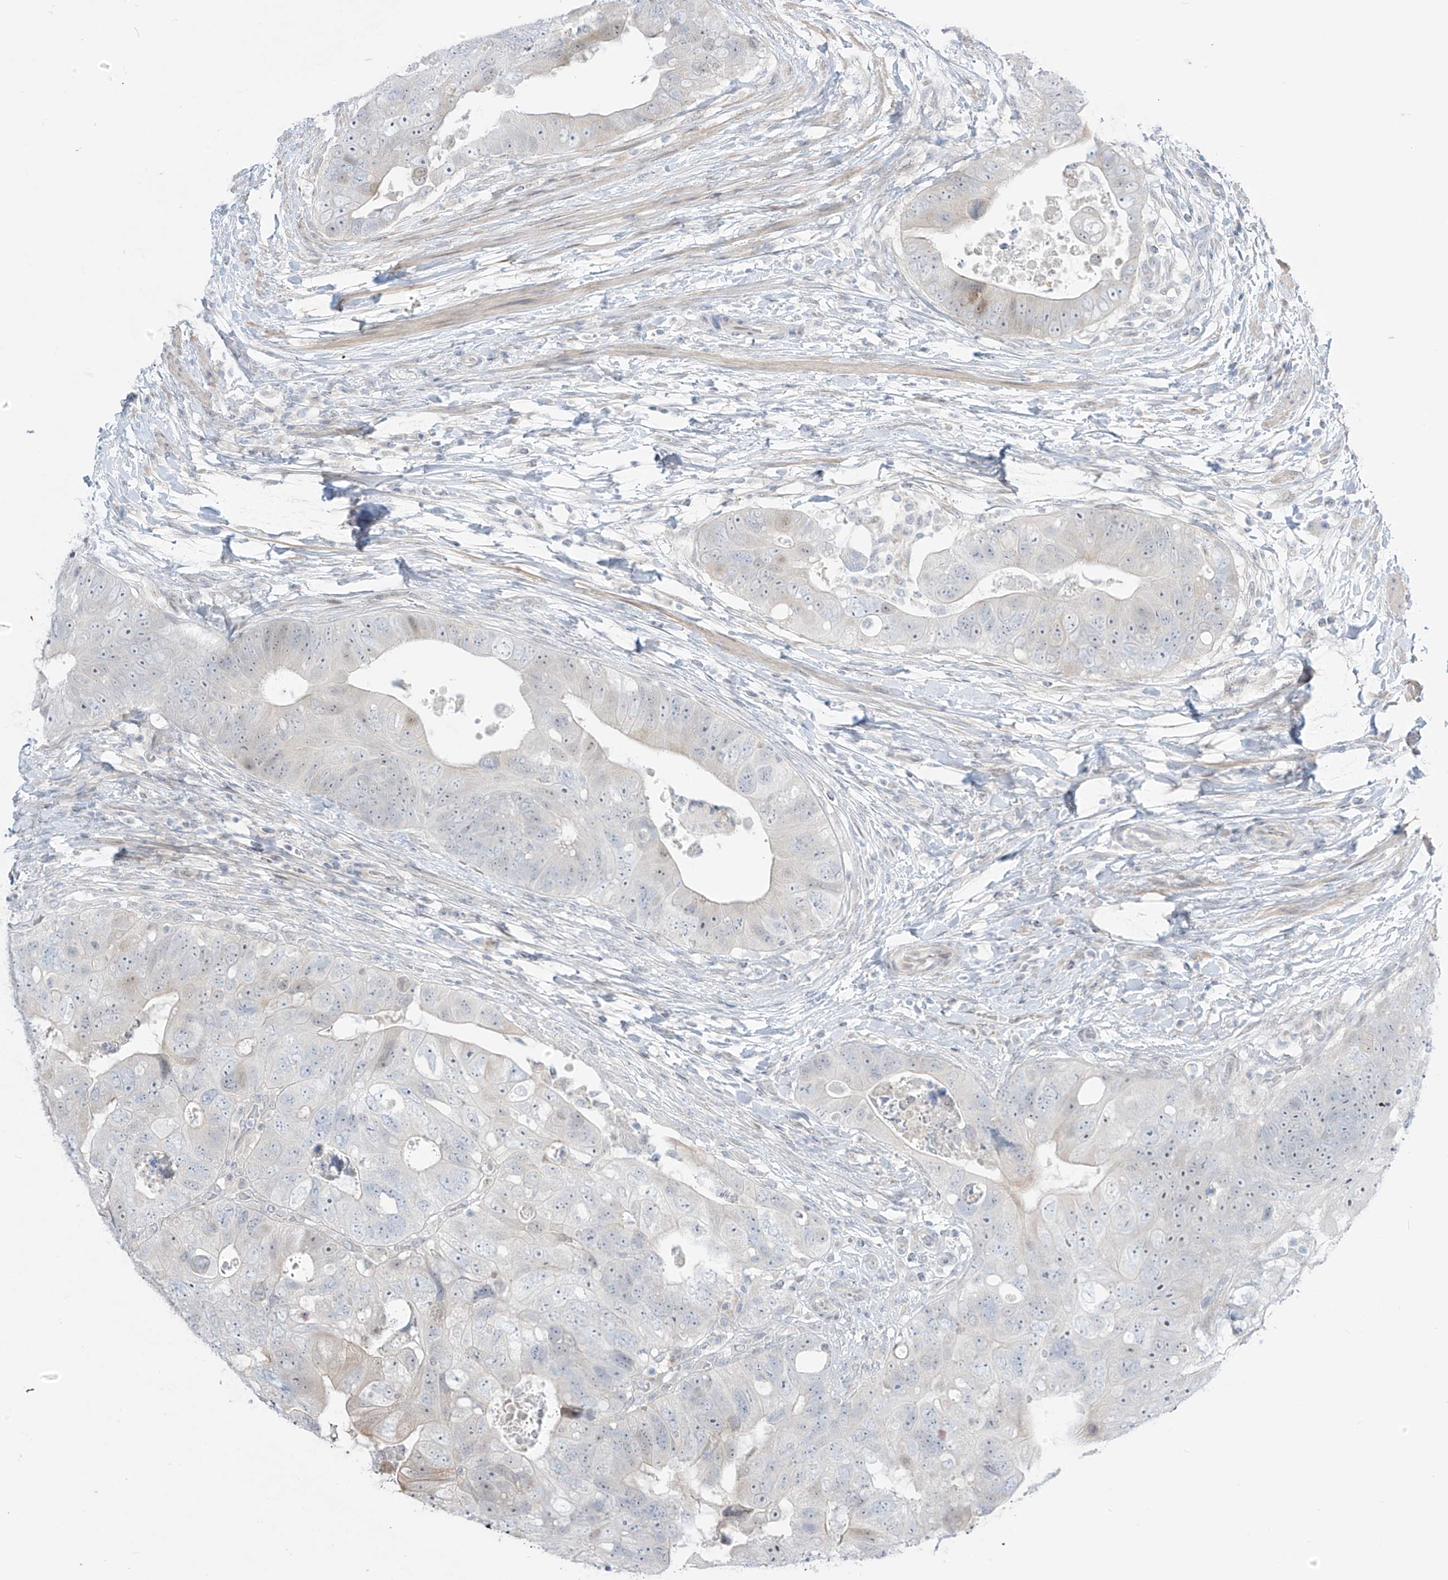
{"staining": {"intensity": "weak", "quantity": "<25%", "location": "cytoplasmic/membranous,nuclear"}, "tissue": "colorectal cancer", "cell_type": "Tumor cells", "image_type": "cancer", "snomed": [{"axis": "morphology", "description": "Adenocarcinoma, NOS"}, {"axis": "topography", "description": "Rectum"}], "caption": "Immunohistochemistry (IHC) micrograph of neoplastic tissue: human colorectal adenocarcinoma stained with DAB shows no significant protein expression in tumor cells.", "gene": "ASPRV1", "patient": {"sex": "male", "age": 59}}